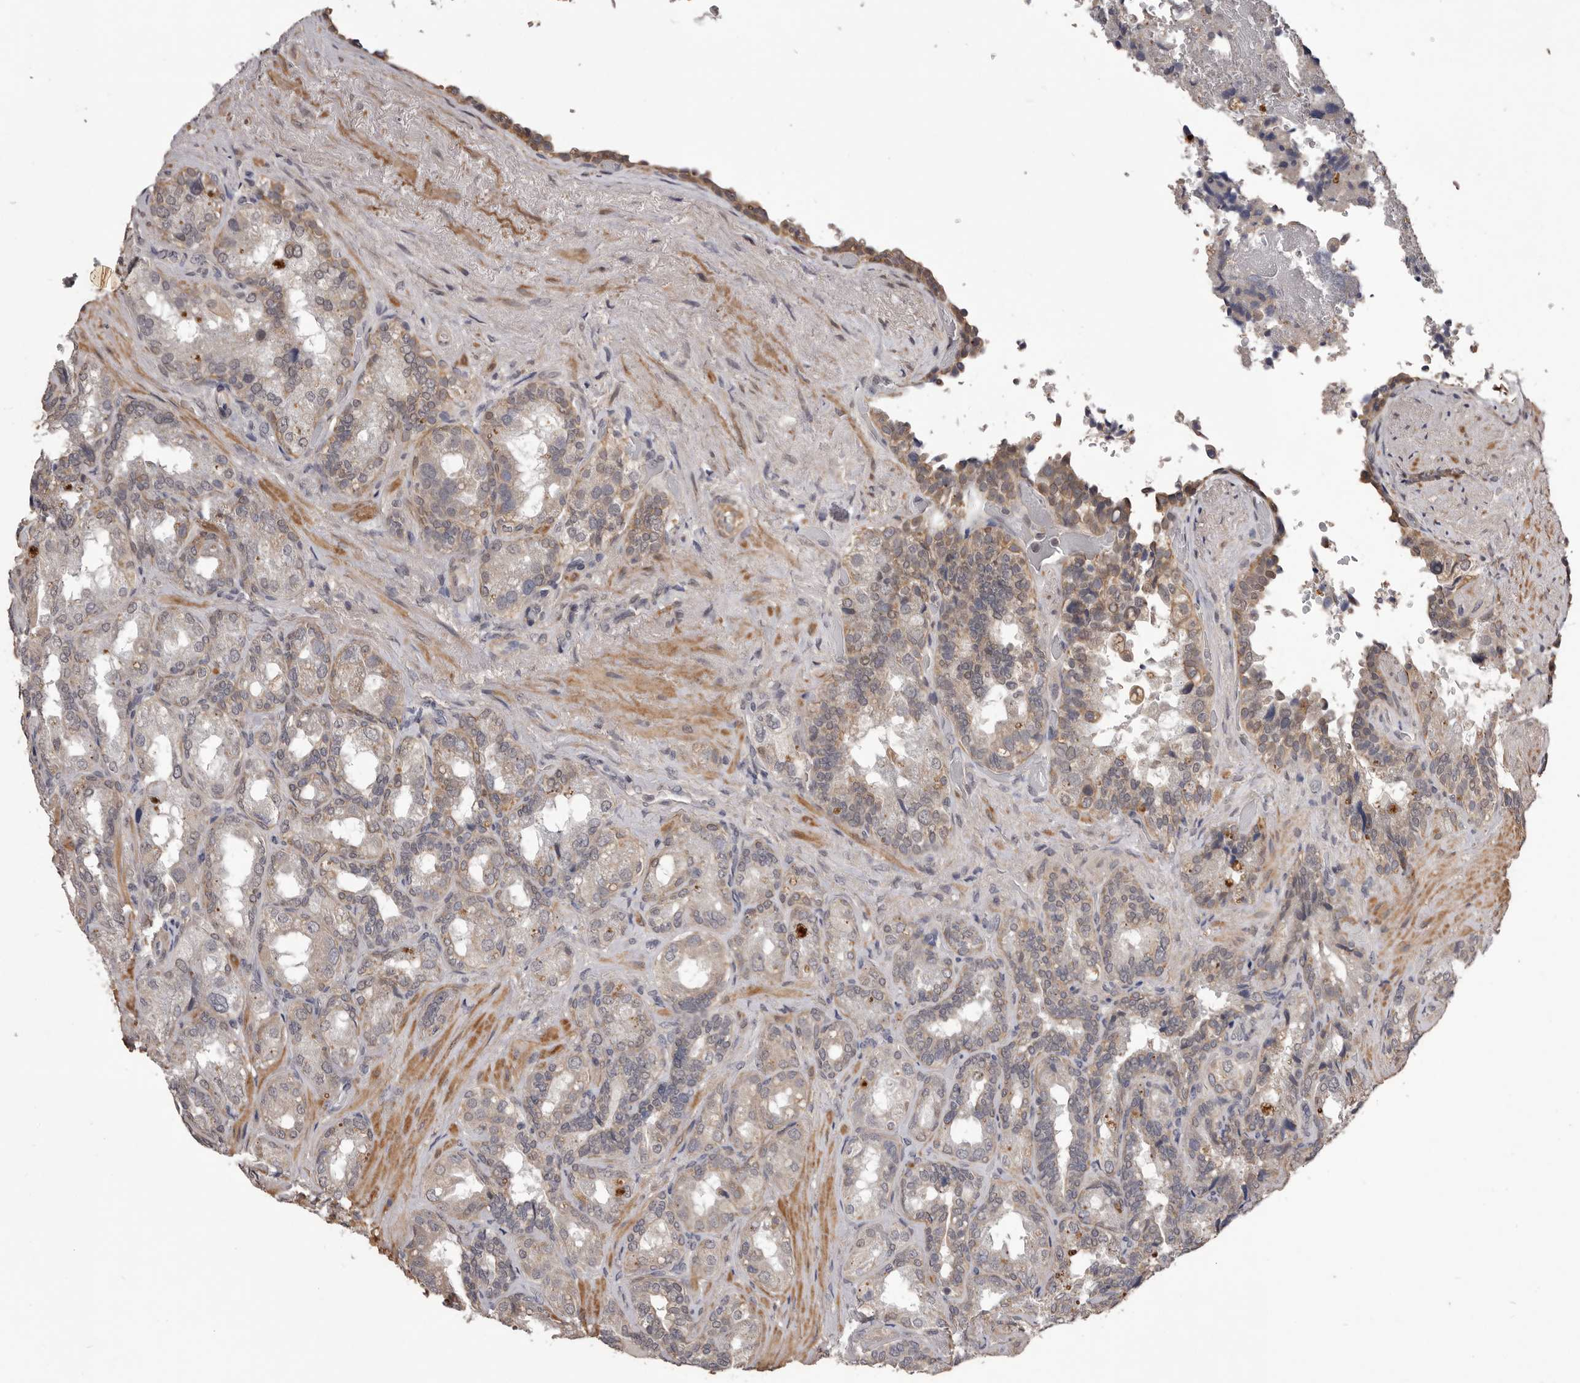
{"staining": {"intensity": "moderate", "quantity": "25%-75%", "location": "cytoplasmic/membranous"}, "tissue": "seminal vesicle", "cell_type": "Glandular cells", "image_type": "normal", "snomed": [{"axis": "morphology", "description": "Normal tissue, NOS"}, {"axis": "topography", "description": "Seminal veicle"}, {"axis": "topography", "description": "Peripheral nerve tissue"}], "caption": "High-power microscopy captured an immunohistochemistry photomicrograph of unremarkable seminal vesicle, revealing moderate cytoplasmic/membranous expression in approximately 25%-75% of glandular cells. (Stains: DAB in brown, nuclei in blue, Microscopy: brightfield microscopy at high magnification).", "gene": "CELF3", "patient": {"sex": "male", "age": 63}}